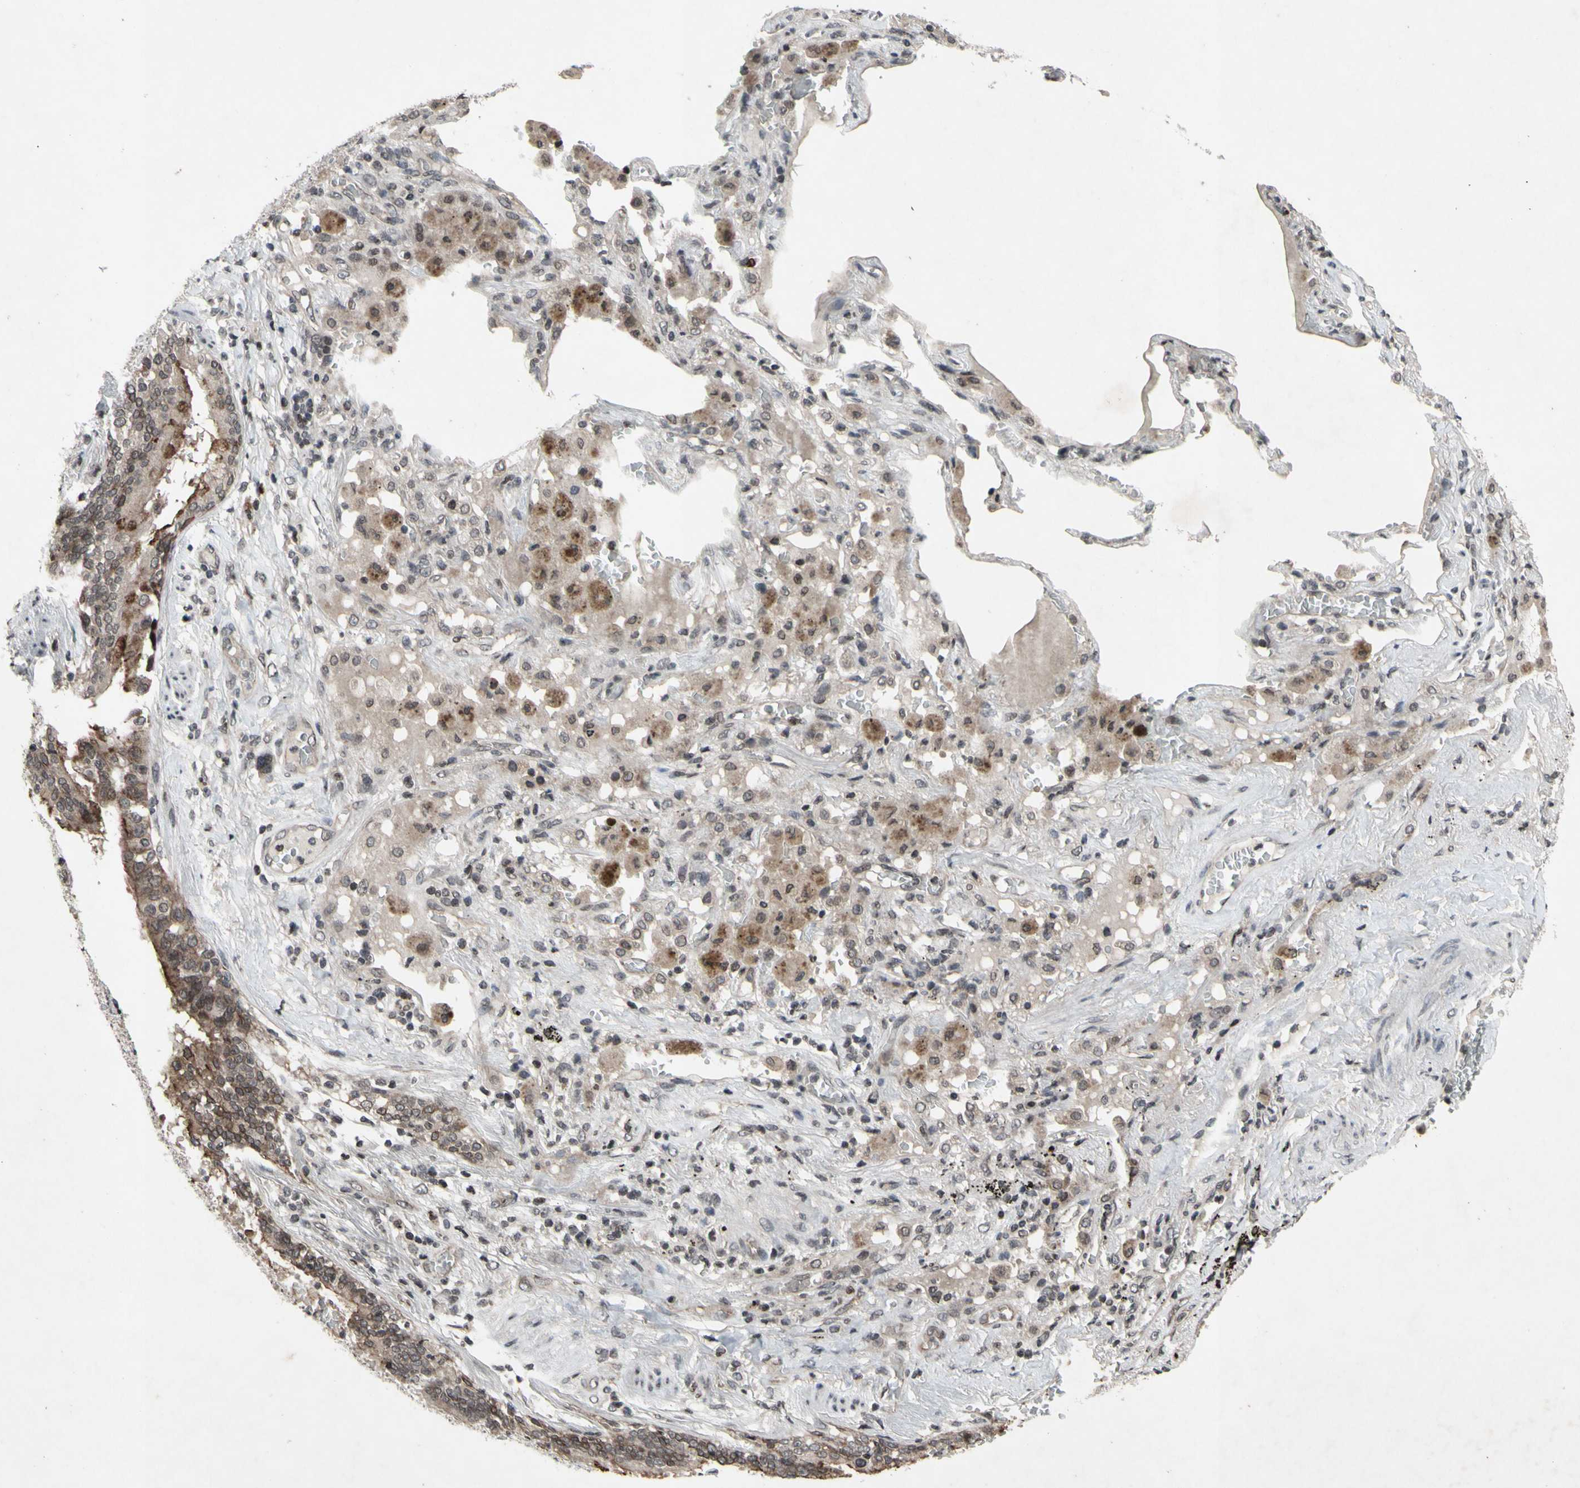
{"staining": {"intensity": "moderate", "quantity": "<25%", "location": "cytoplasmic/membranous"}, "tissue": "lung cancer", "cell_type": "Tumor cells", "image_type": "cancer", "snomed": [{"axis": "morphology", "description": "Squamous cell carcinoma, NOS"}, {"axis": "topography", "description": "Lung"}], "caption": "IHC staining of lung squamous cell carcinoma, which demonstrates low levels of moderate cytoplasmic/membranous positivity in about <25% of tumor cells indicating moderate cytoplasmic/membranous protein positivity. The staining was performed using DAB (brown) for protein detection and nuclei were counterstained in hematoxylin (blue).", "gene": "XPO1", "patient": {"sex": "male", "age": 57}}